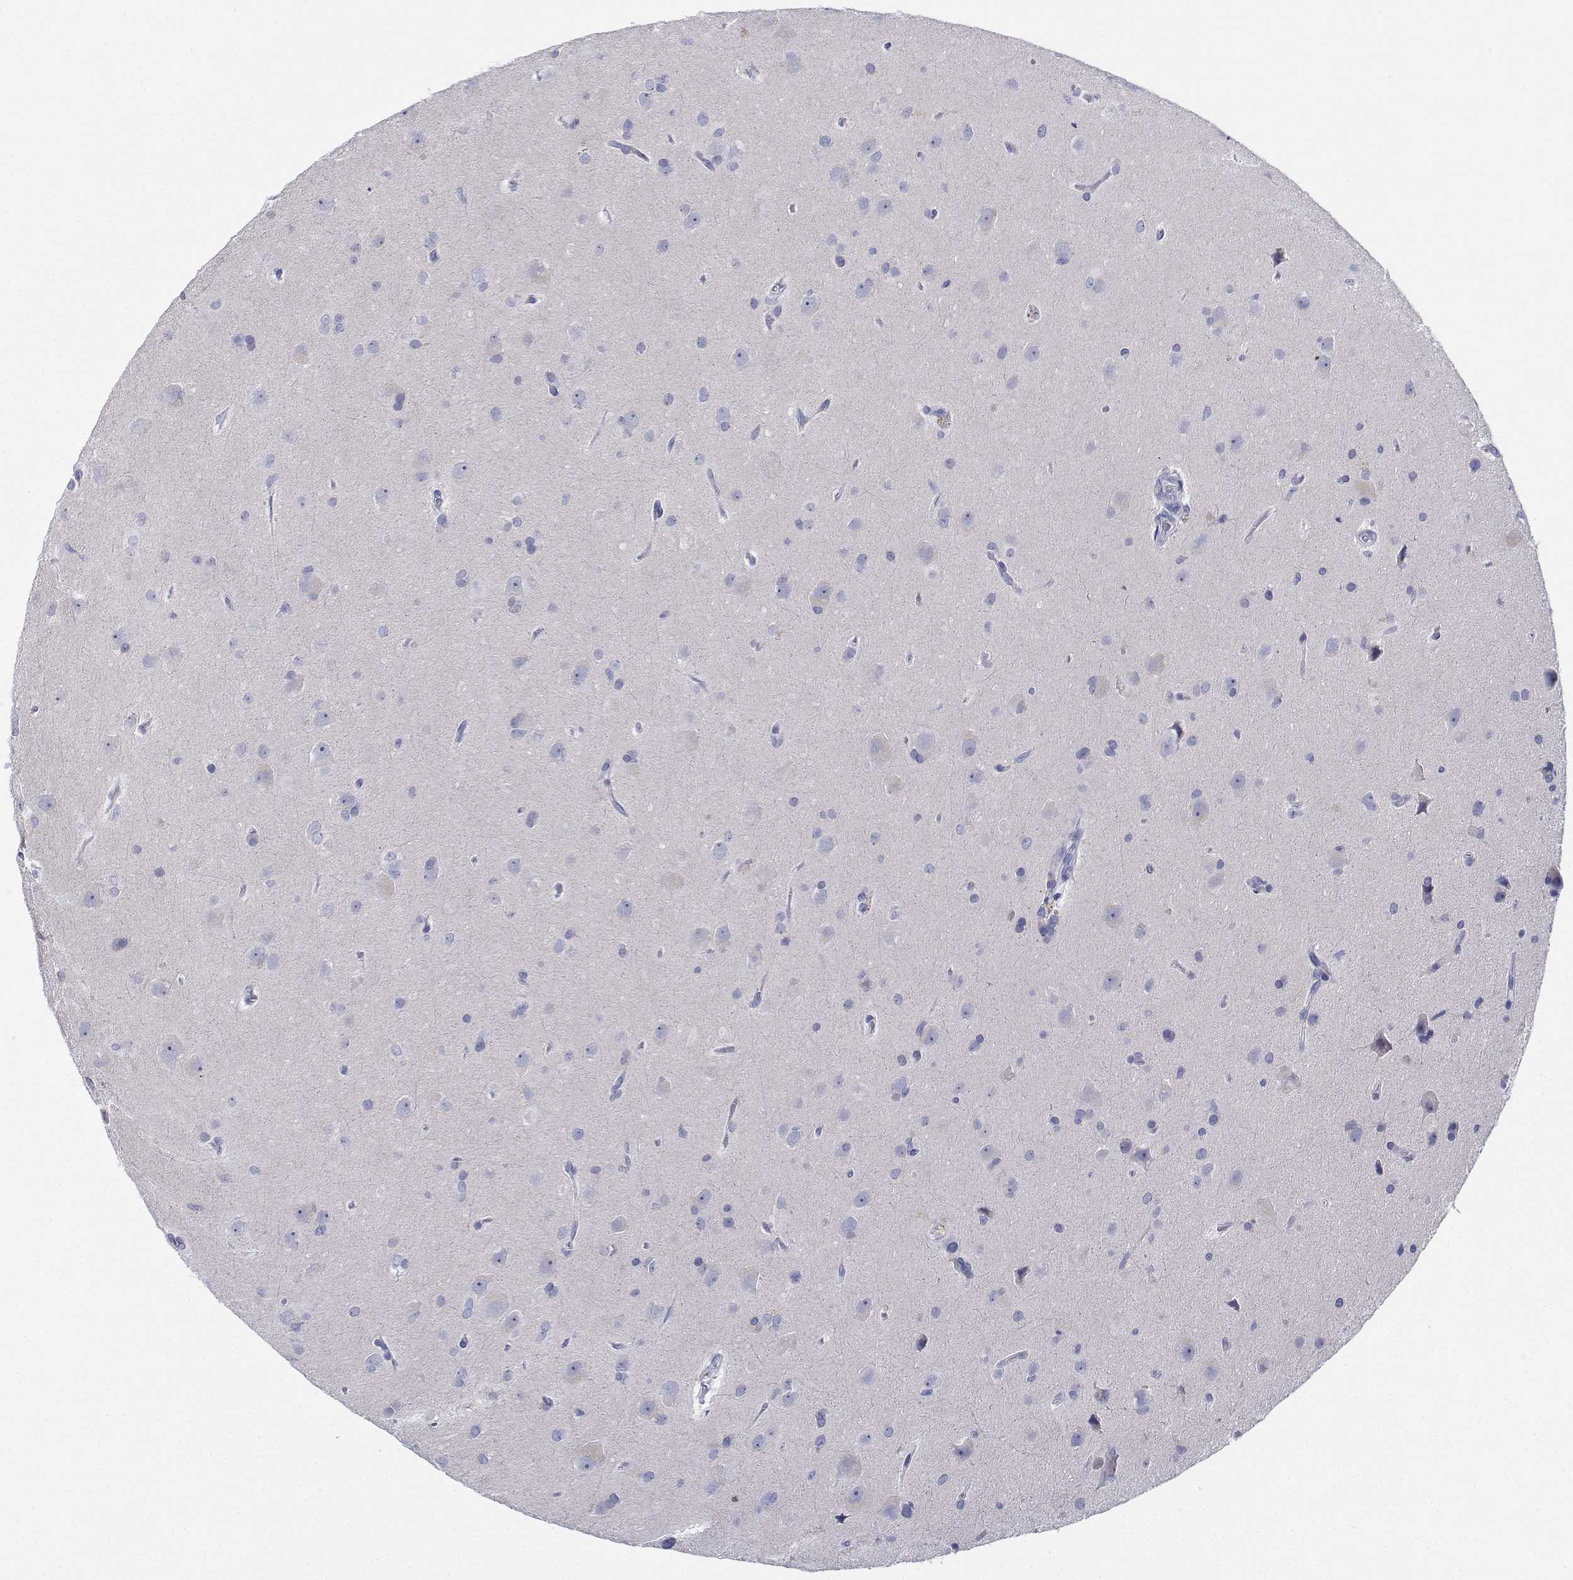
{"staining": {"intensity": "negative", "quantity": "none", "location": "none"}, "tissue": "glioma", "cell_type": "Tumor cells", "image_type": "cancer", "snomed": [{"axis": "morphology", "description": "Glioma, malignant, Low grade"}, {"axis": "topography", "description": "Brain"}], "caption": "DAB immunohistochemical staining of human glioma demonstrates no significant expression in tumor cells.", "gene": "CDHR3", "patient": {"sex": "male", "age": 58}}